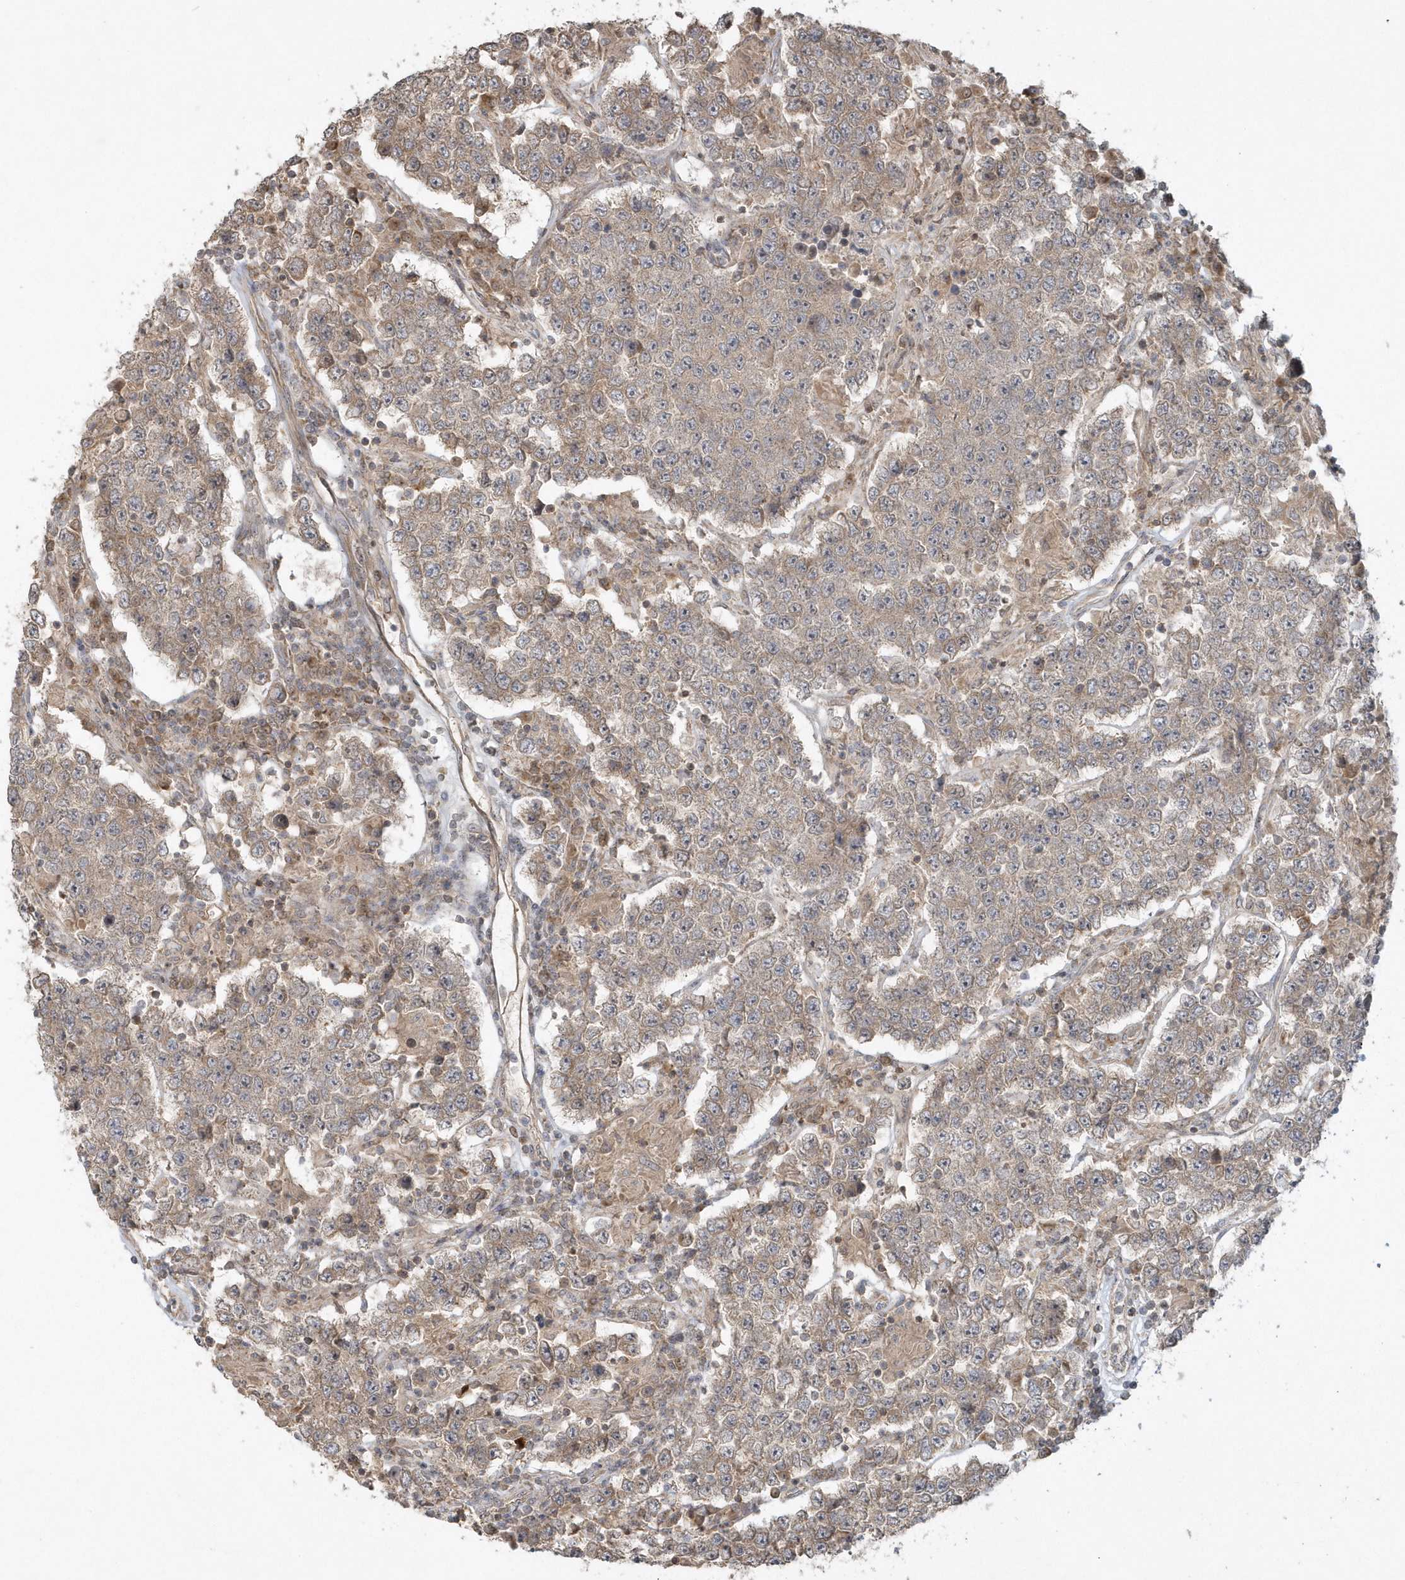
{"staining": {"intensity": "weak", "quantity": "25%-75%", "location": "cytoplasmic/membranous"}, "tissue": "testis cancer", "cell_type": "Tumor cells", "image_type": "cancer", "snomed": [{"axis": "morphology", "description": "Normal tissue, NOS"}, {"axis": "morphology", "description": "Urothelial carcinoma, High grade"}, {"axis": "morphology", "description": "Seminoma, NOS"}, {"axis": "morphology", "description": "Carcinoma, Embryonal, NOS"}, {"axis": "topography", "description": "Urinary bladder"}, {"axis": "topography", "description": "Testis"}], "caption": "Weak cytoplasmic/membranous positivity for a protein is present in about 25%-75% of tumor cells of testis seminoma using IHC.", "gene": "THG1L", "patient": {"sex": "male", "age": 41}}